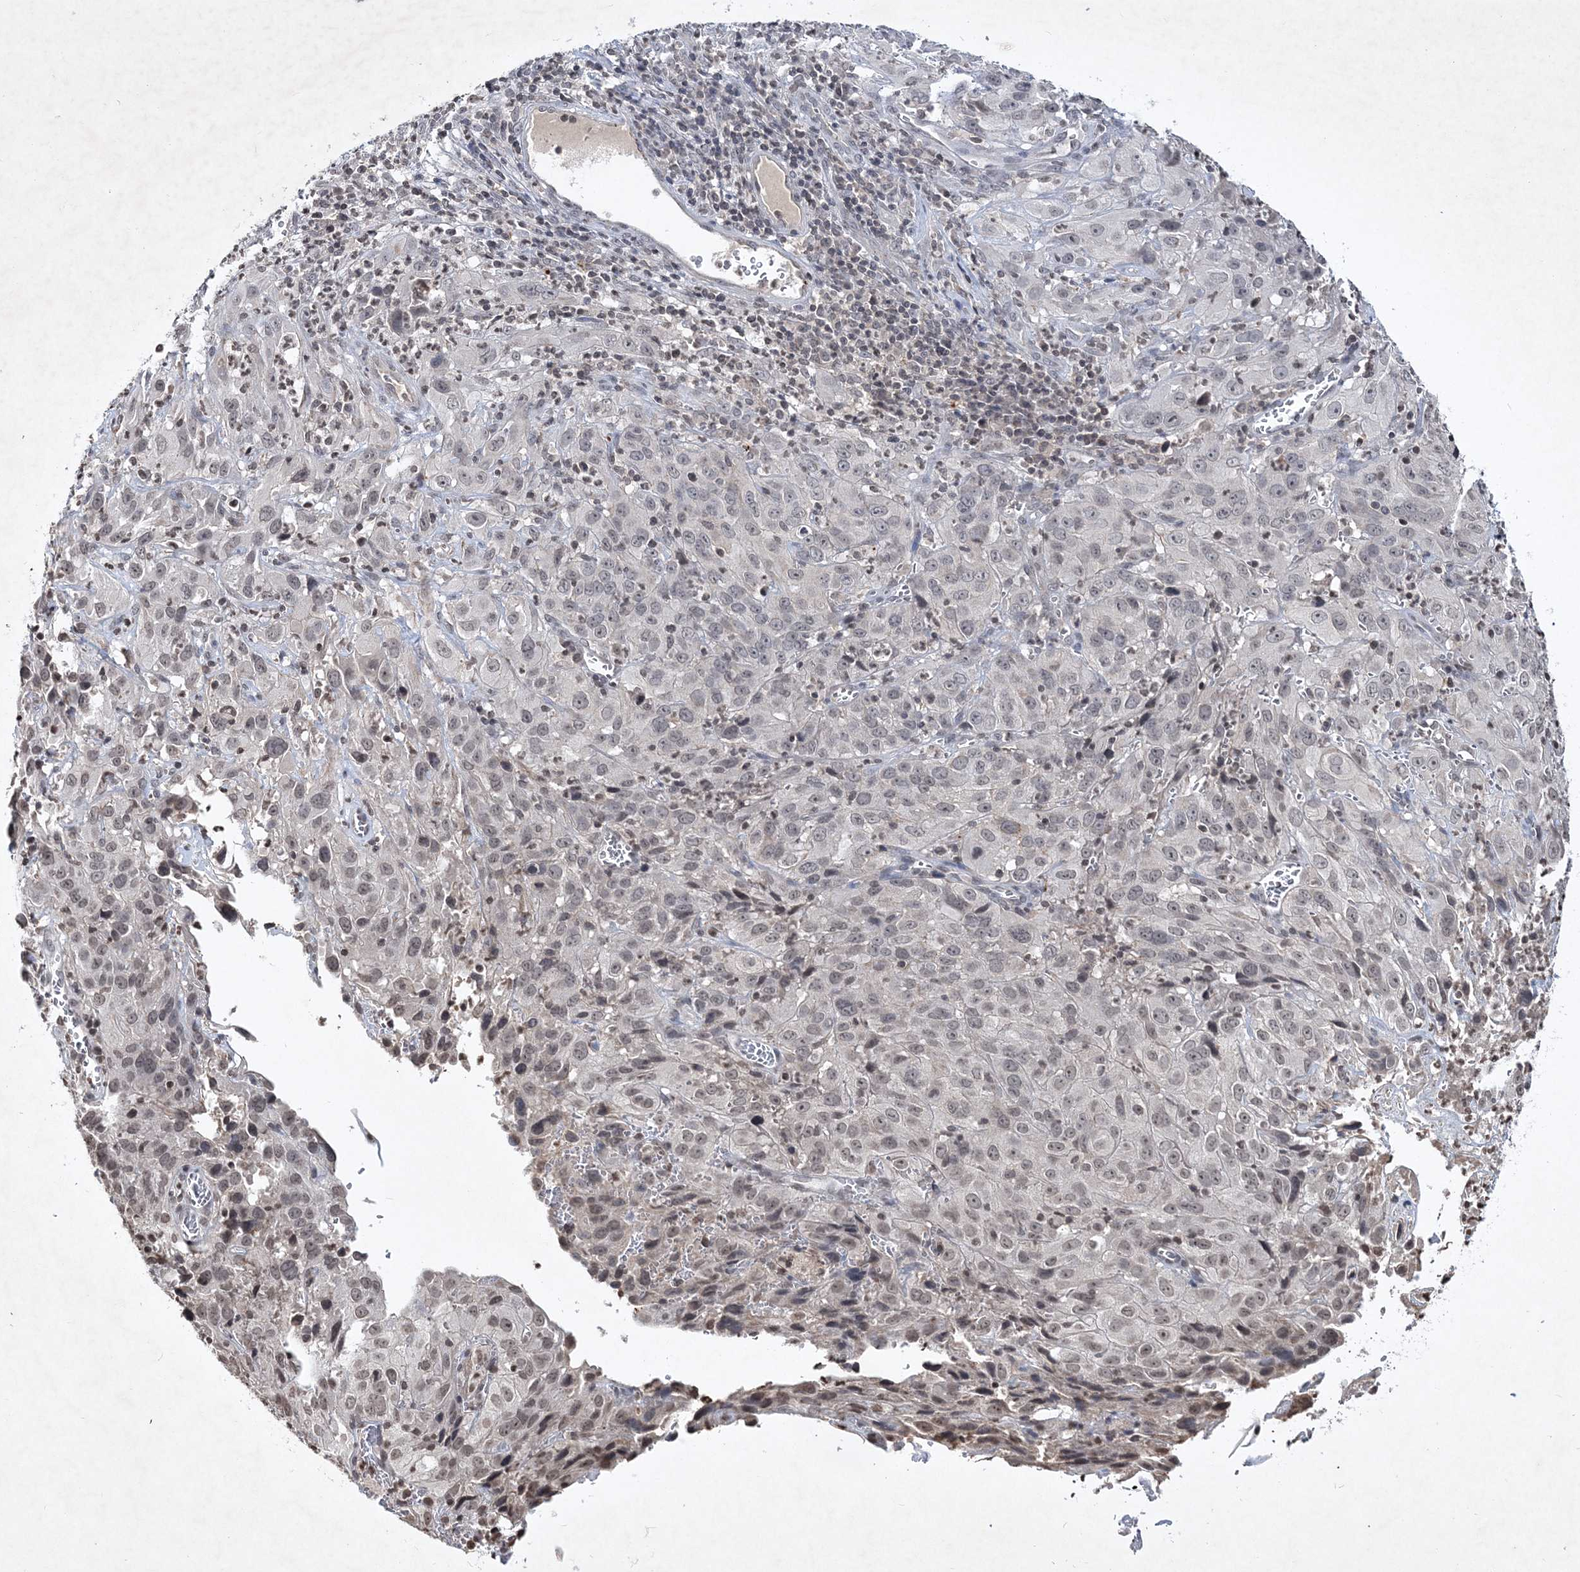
{"staining": {"intensity": "moderate", "quantity": "<25%", "location": "nuclear"}, "tissue": "cervical cancer", "cell_type": "Tumor cells", "image_type": "cancer", "snomed": [{"axis": "morphology", "description": "Squamous cell carcinoma, NOS"}, {"axis": "topography", "description": "Cervix"}], "caption": "Human cervical cancer stained with a brown dye displays moderate nuclear positive positivity in about <25% of tumor cells.", "gene": "SOWAHB", "patient": {"sex": "female", "age": 32}}